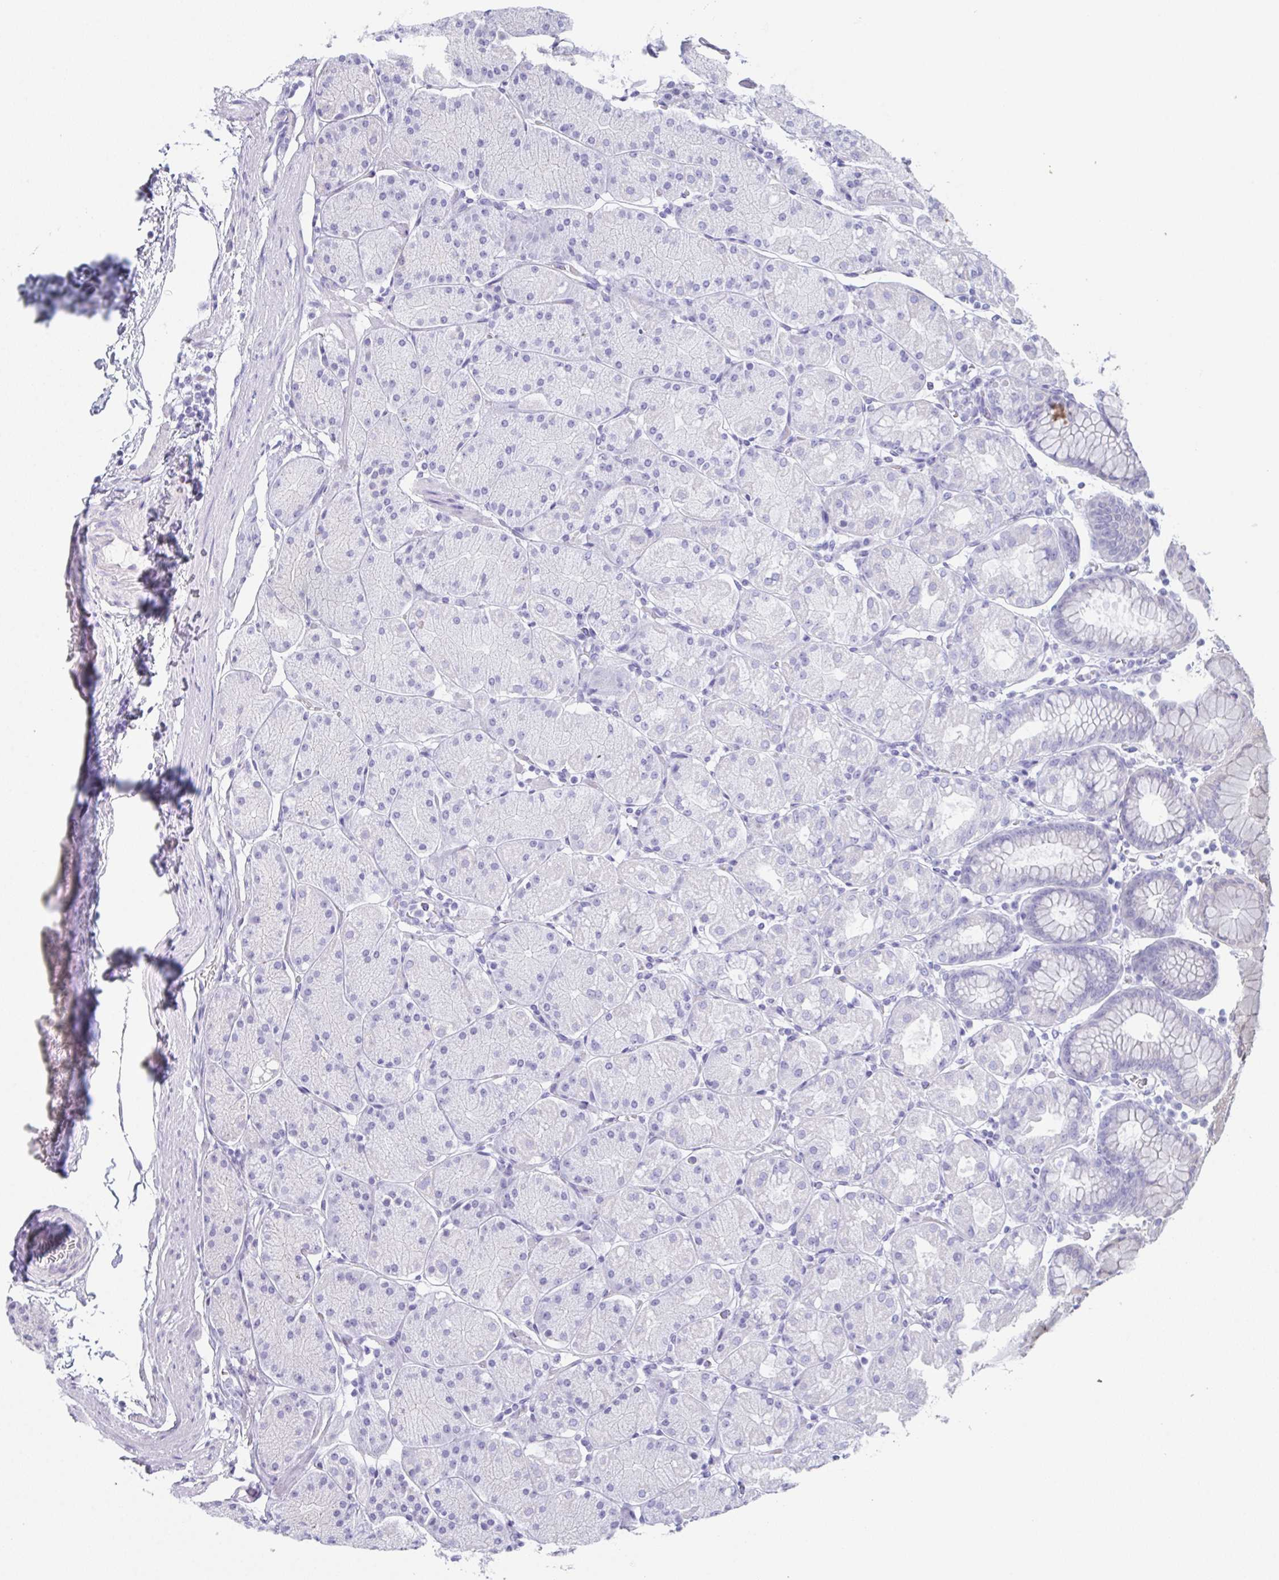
{"staining": {"intensity": "negative", "quantity": "none", "location": "none"}, "tissue": "stomach", "cell_type": "Glandular cells", "image_type": "normal", "snomed": [{"axis": "morphology", "description": "Normal tissue, NOS"}, {"axis": "topography", "description": "Stomach, upper"}, {"axis": "topography", "description": "Stomach"}], "caption": "Glandular cells show no significant protein expression in unremarkable stomach.", "gene": "TEX19", "patient": {"sex": "male", "age": 76}}